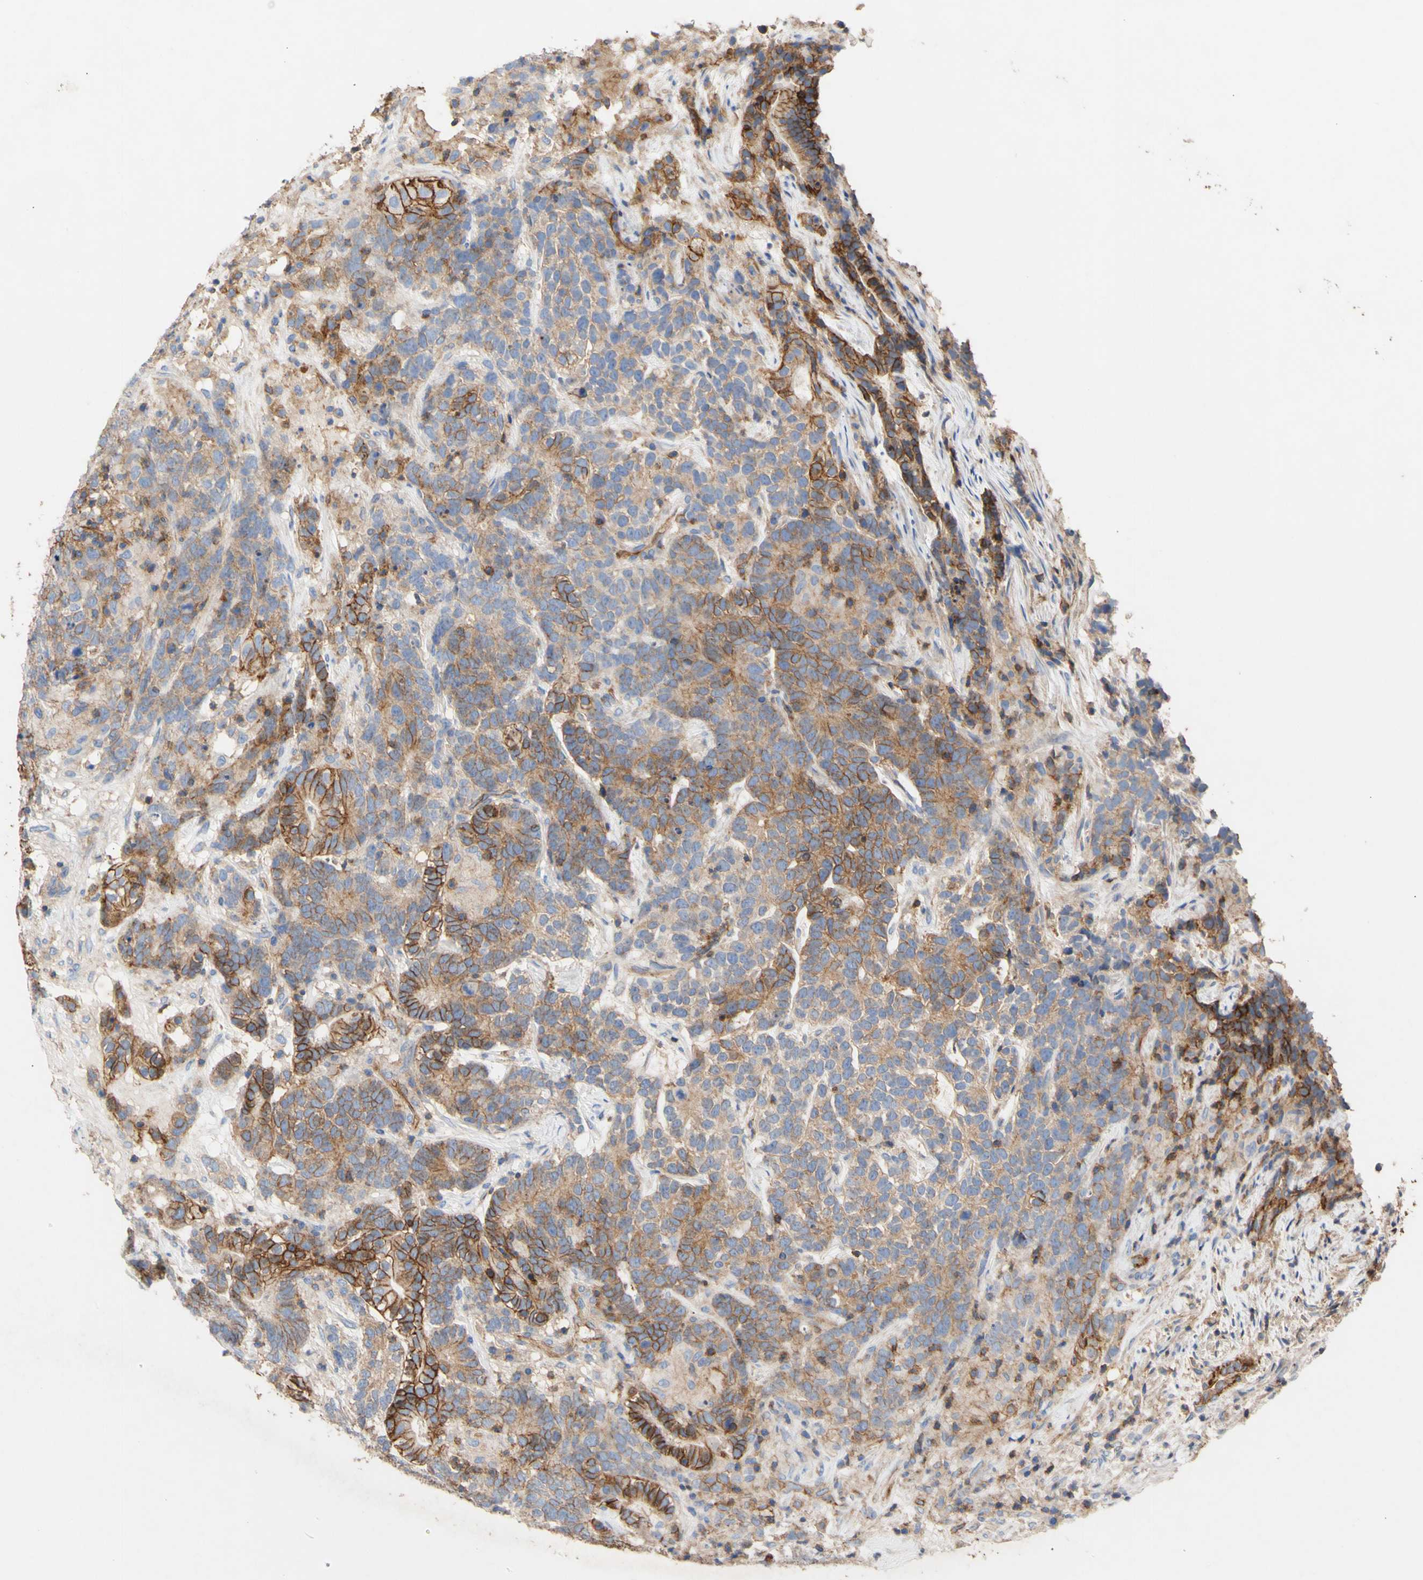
{"staining": {"intensity": "strong", "quantity": "25%-75%", "location": "cytoplasmic/membranous"}, "tissue": "testis cancer", "cell_type": "Tumor cells", "image_type": "cancer", "snomed": [{"axis": "morphology", "description": "Carcinoma, Embryonal, NOS"}, {"axis": "topography", "description": "Testis"}], "caption": "Immunohistochemistry staining of testis cancer (embryonal carcinoma), which demonstrates high levels of strong cytoplasmic/membranous positivity in approximately 25%-75% of tumor cells indicating strong cytoplasmic/membranous protein staining. The staining was performed using DAB (brown) for protein detection and nuclei were counterstained in hematoxylin (blue).", "gene": "ATP2A3", "patient": {"sex": "male", "age": 26}}